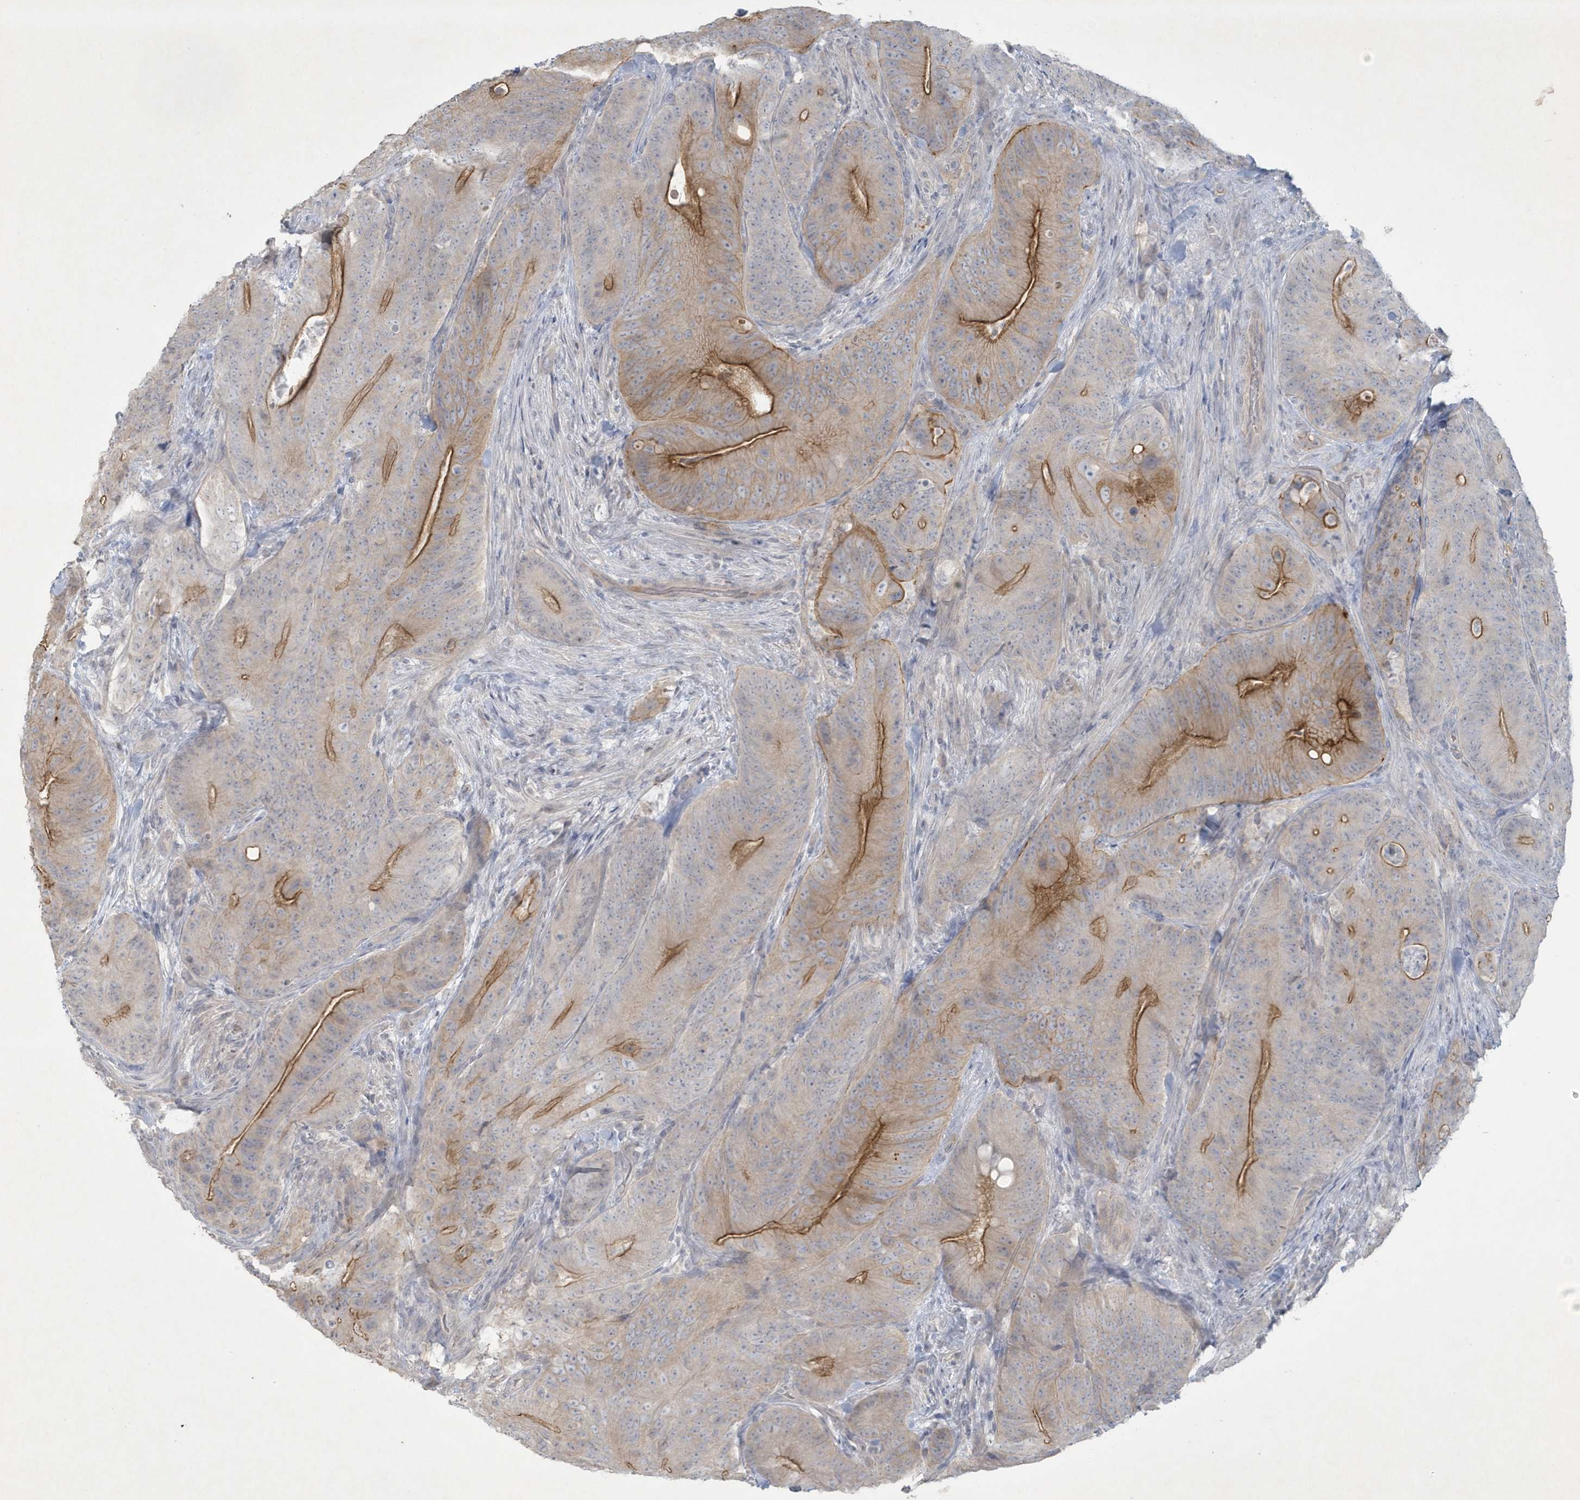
{"staining": {"intensity": "moderate", "quantity": "<25%", "location": "cytoplasmic/membranous"}, "tissue": "colorectal cancer", "cell_type": "Tumor cells", "image_type": "cancer", "snomed": [{"axis": "morphology", "description": "Normal tissue, NOS"}, {"axis": "topography", "description": "Colon"}], "caption": "About <25% of tumor cells in colorectal cancer display moderate cytoplasmic/membranous protein expression as visualized by brown immunohistochemical staining.", "gene": "CCDC24", "patient": {"sex": "female", "age": 82}}